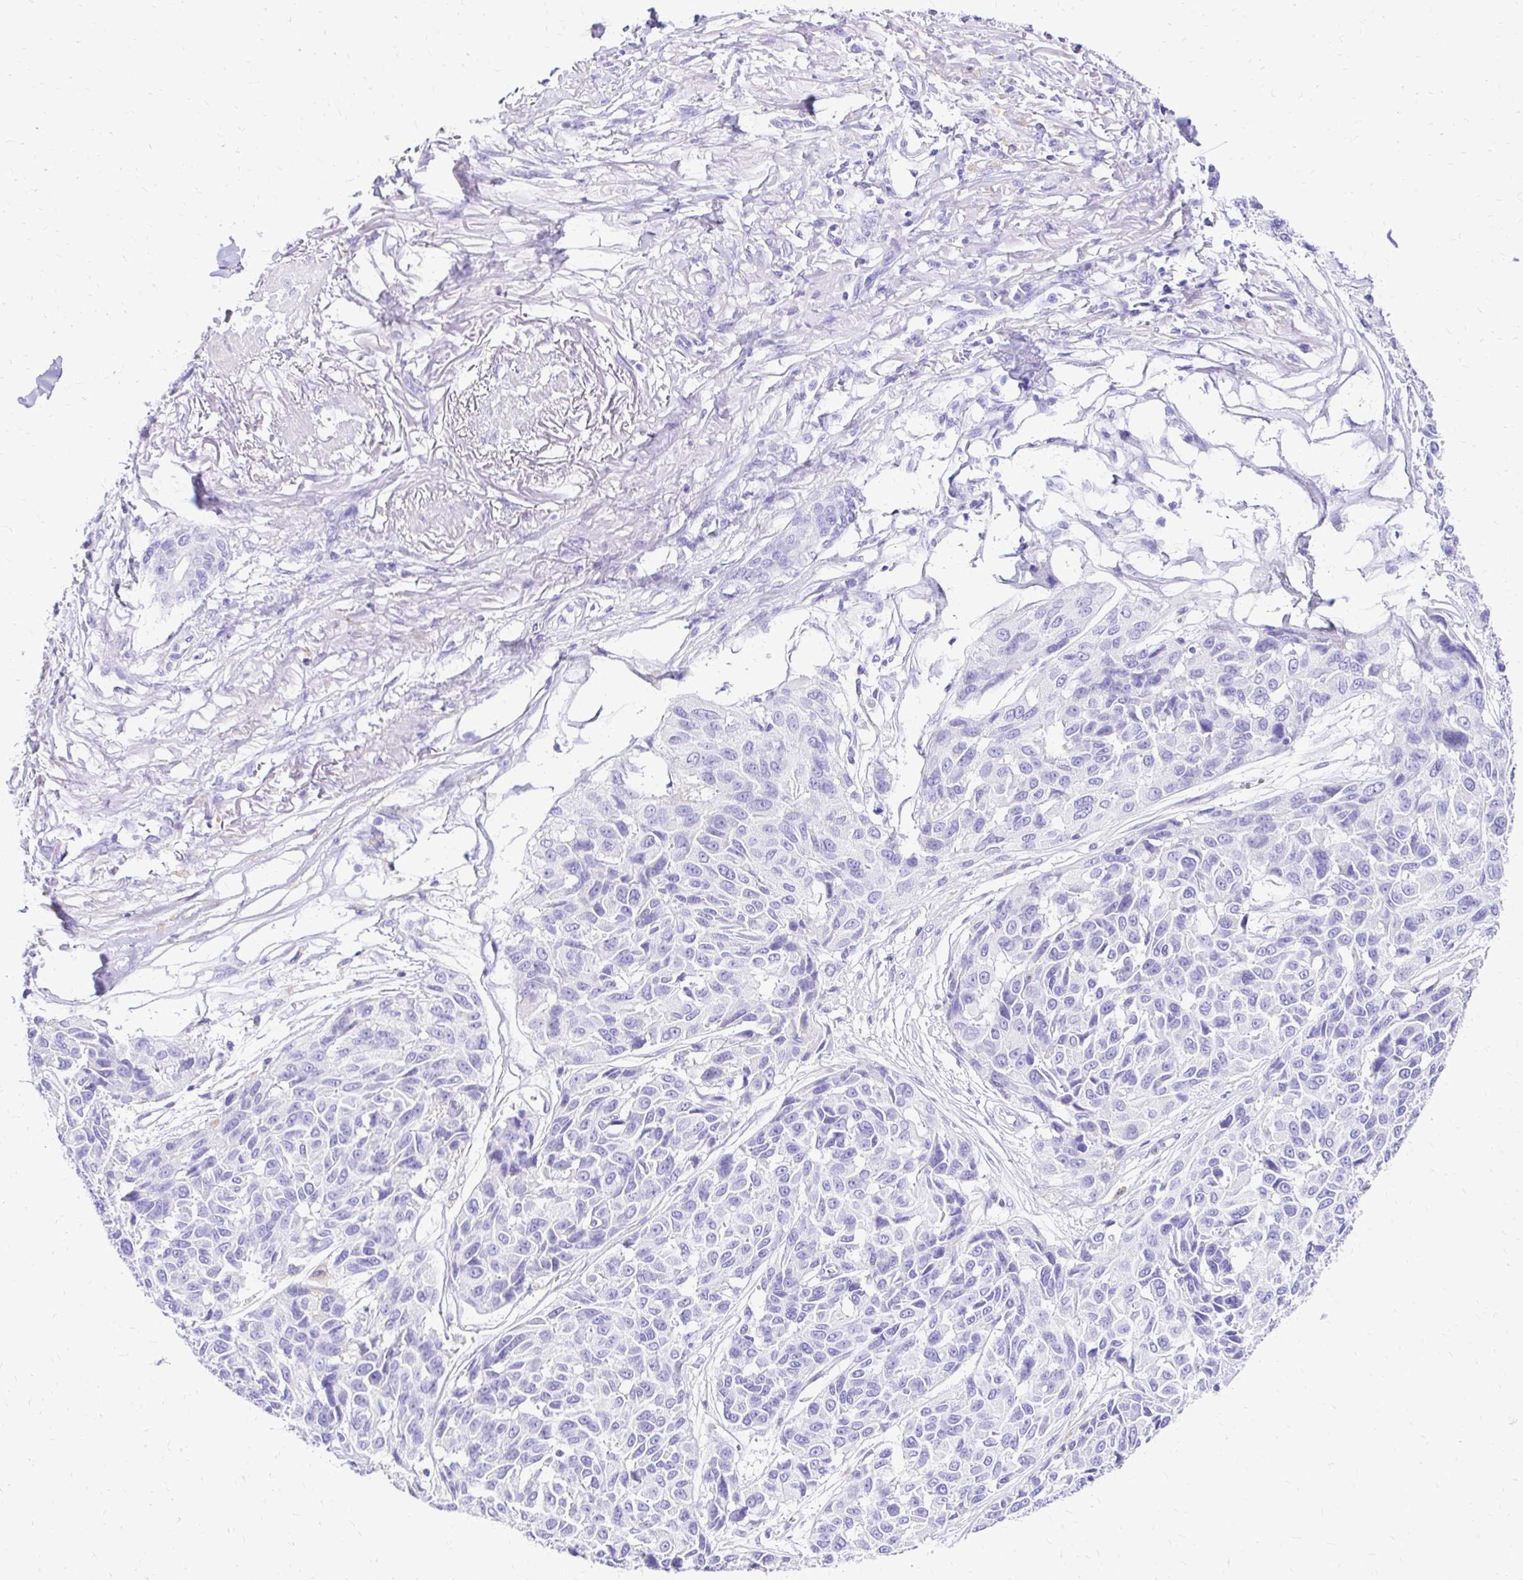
{"staining": {"intensity": "negative", "quantity": "none", "location": "none"}, "tissue": "melanoma", "cell_type": "Tumor cells", "image_type": "cancer", "snomed": [{"axis": "morphology", "description": "Malignant melanoma, NOS"}, {"axis": "topography", "description": "Skin"}], "caption": "This is an immunohistochemistry photomicrograph of human malignant melanoma. There is no expression in tumor cells.", "gene": "S100G", "patient": {"sex": "female", "age": 66}}